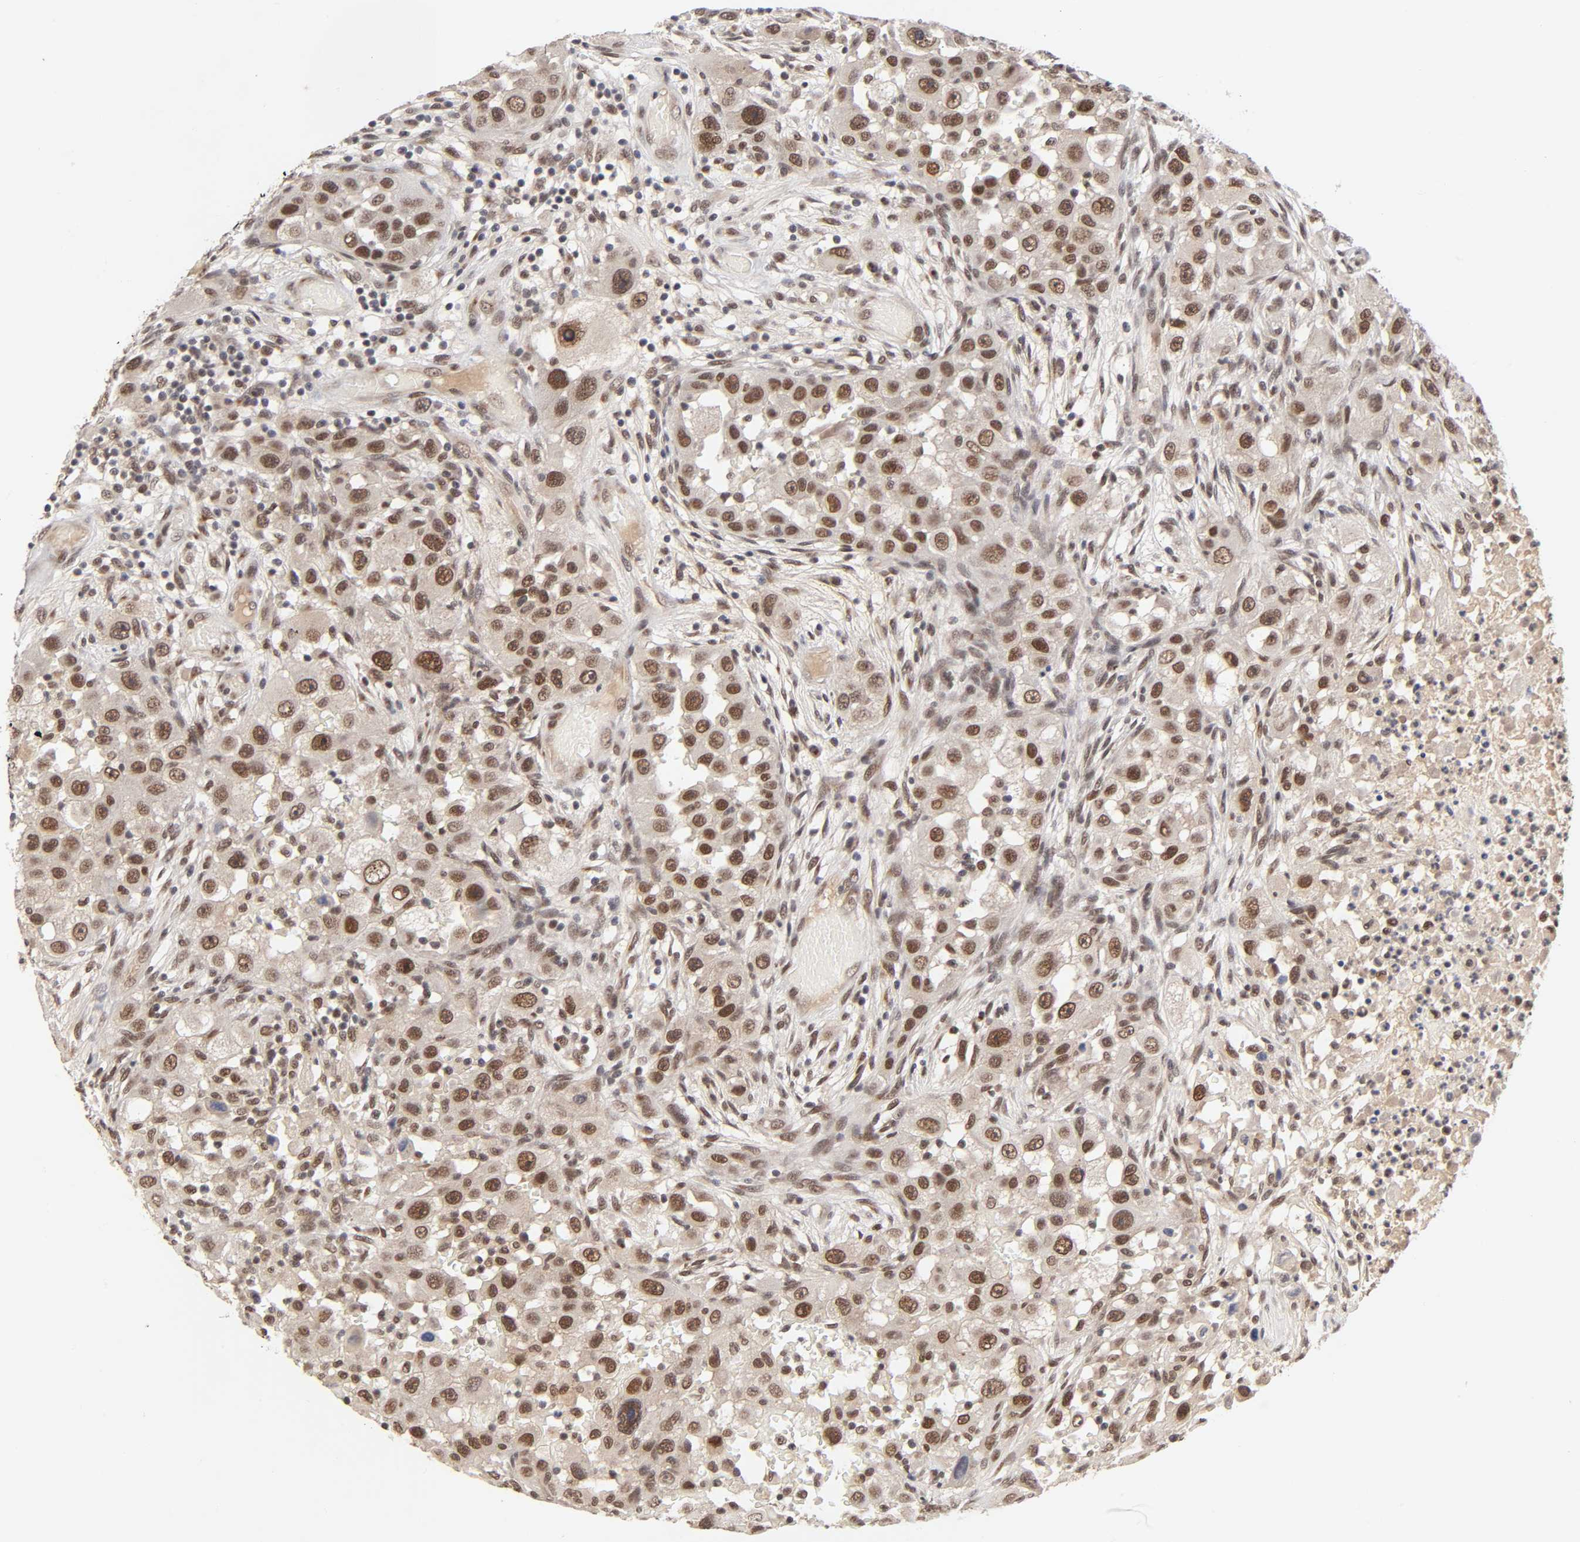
{"staining": {"intensity": "strong", "quantity": ">75%", "location": "cytoplasmic/membranous,nuclear"}, "tissue": "head and neck cancer", "cell_type": "Tumor cells", "image_type": "cancer", "snomed": [{"axis": "morphology", "description": "Carcinoma, NOS"}, {"axis": "topography", "description": "Head-Neck"}], "caption": "Tumor cells display strong cytoplasmic/membranous and nuclear staining in about >75% of cells in head and neck cancer.", "gene": "EP300", "patient": {"sex": "male", "age": 87}}